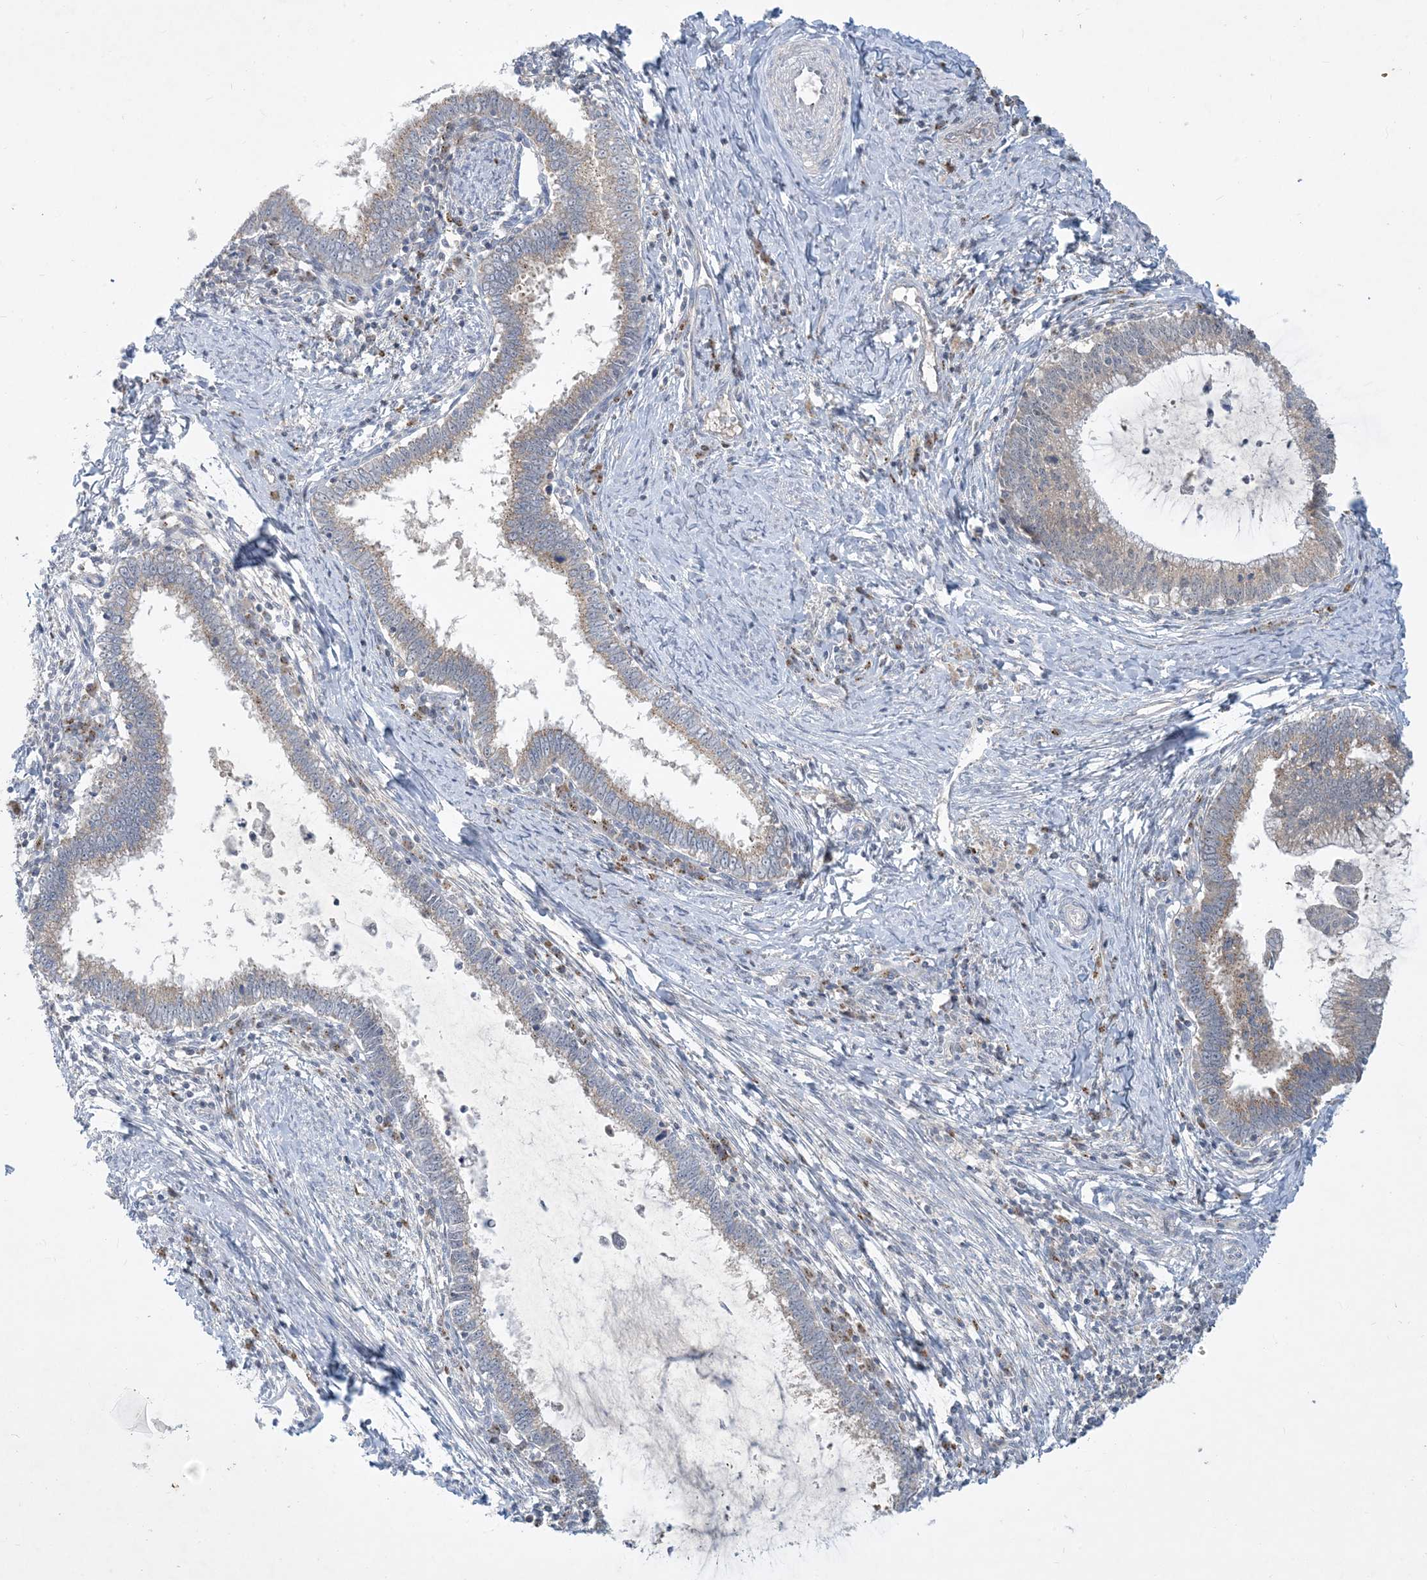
{"staining": {"intensity": "weak", "quantity": "25%-75%", "location": "cytoplasmic/membranous"}, "tissue": "cervical cancer", "cell_type": "Tumor cells", "image_type": "cancer", "snomed": [{"axis": "morphology", "description": "Adenocarcinoma, NOS"}, {"axis": "topography", "description": "Cervix"}], "caption": "Protein staining reveals weak cytoplasmic/membranous expression in about 25%-75% of tumor cells in cervical adenocarcinoma. Using DAB (brown) and hematoxylin (blue) stains, captured at high magnification using brightfield microscopy.", "gene": "CCDC14", "patient": {"sex": "female", "age": 36}}